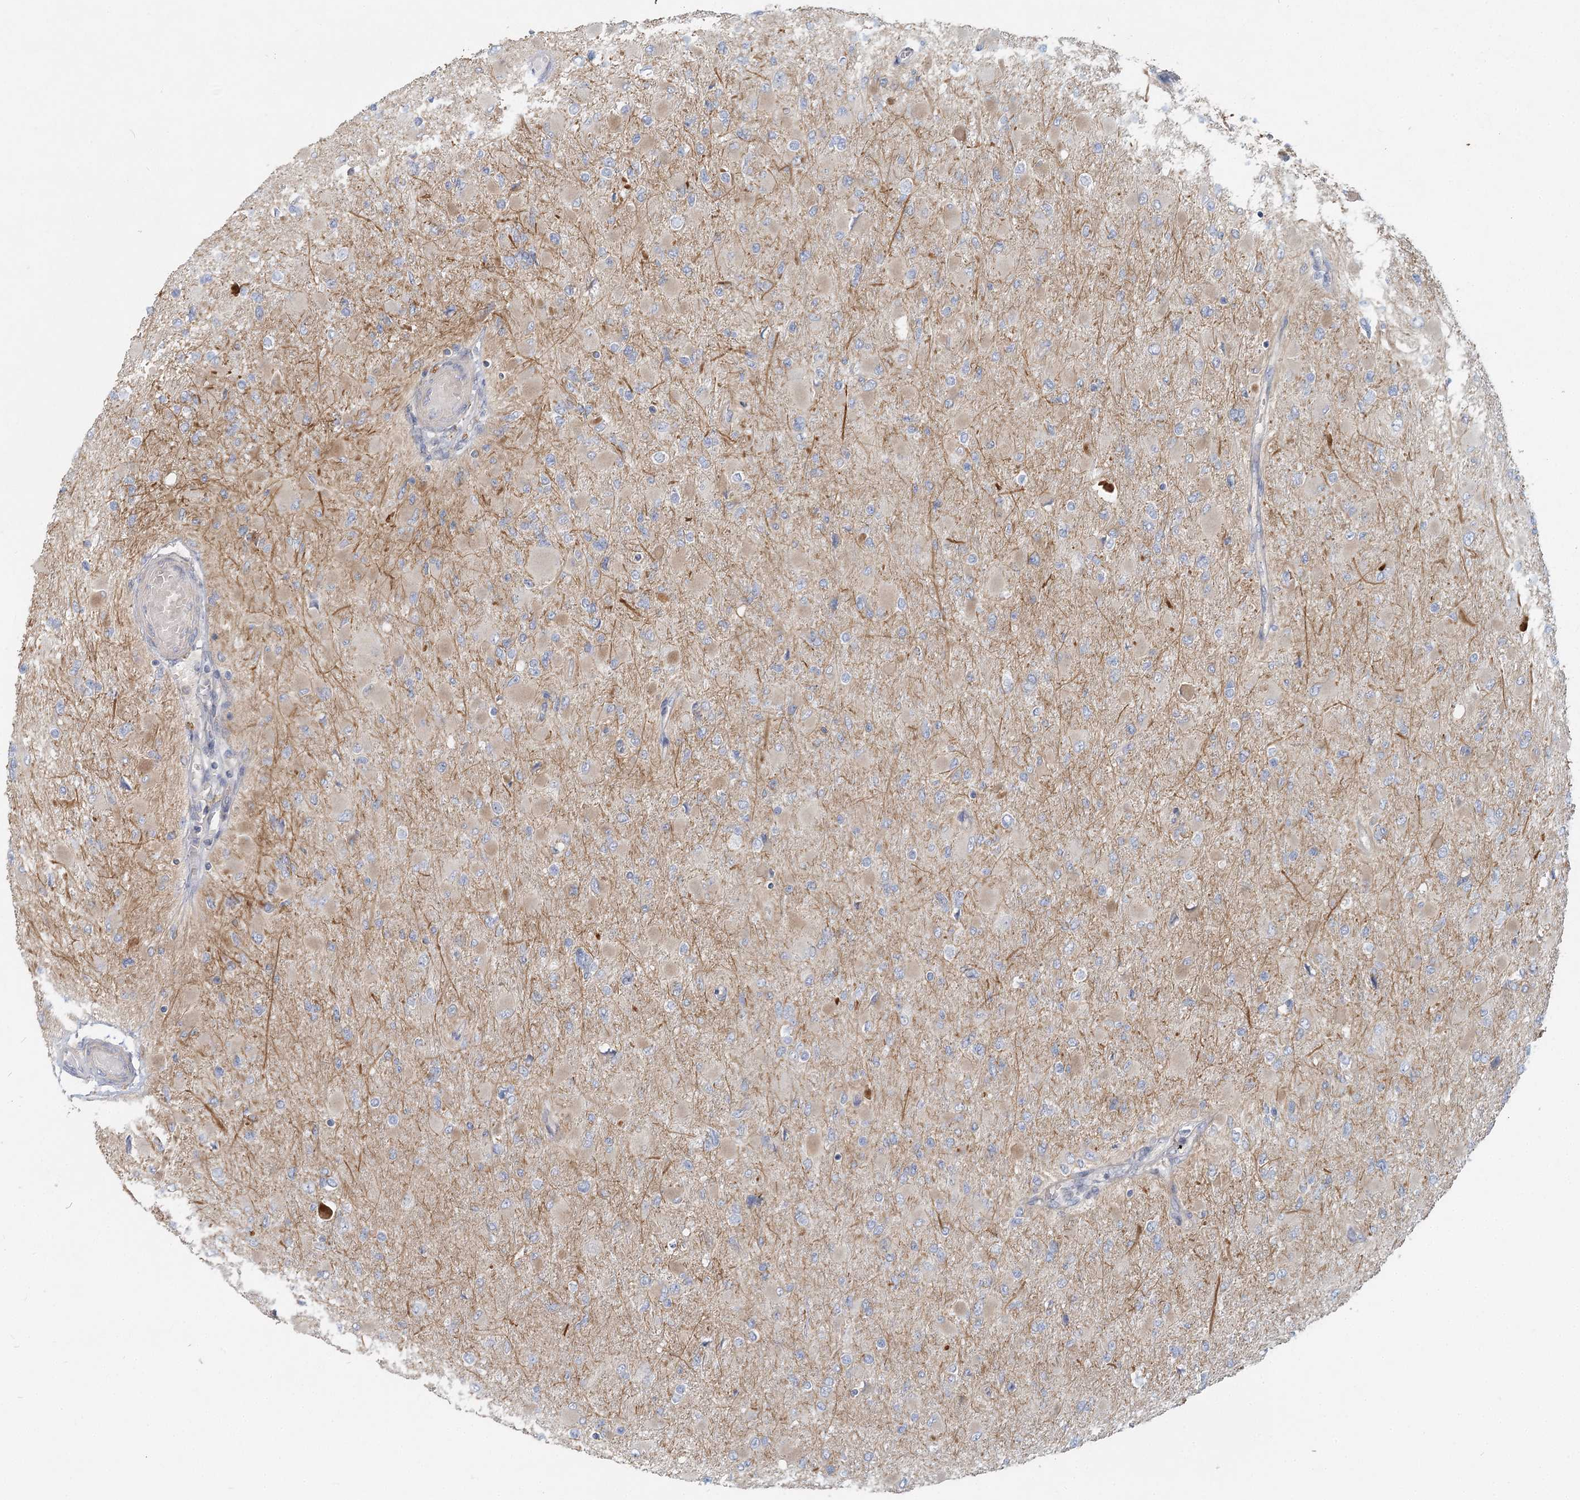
{"staining": {"intensity": "negative", "quantity": "none", "location": "none"}, "tissue": "glioma", "cell_type": "Tumor cells", "image_type": "cancer", "snomed": [{"axis": "morphology", "description": "Glioma, malignant, High grade"}, {"axis": "topography", "description": "Cerebral cortex"}], "caption": "An immunohistochemistry image of glioma is shown. There is no staining in tumor cells of glioma.", "gene": "DNMBP", "patient": {"sex": "female", "age": 36}}